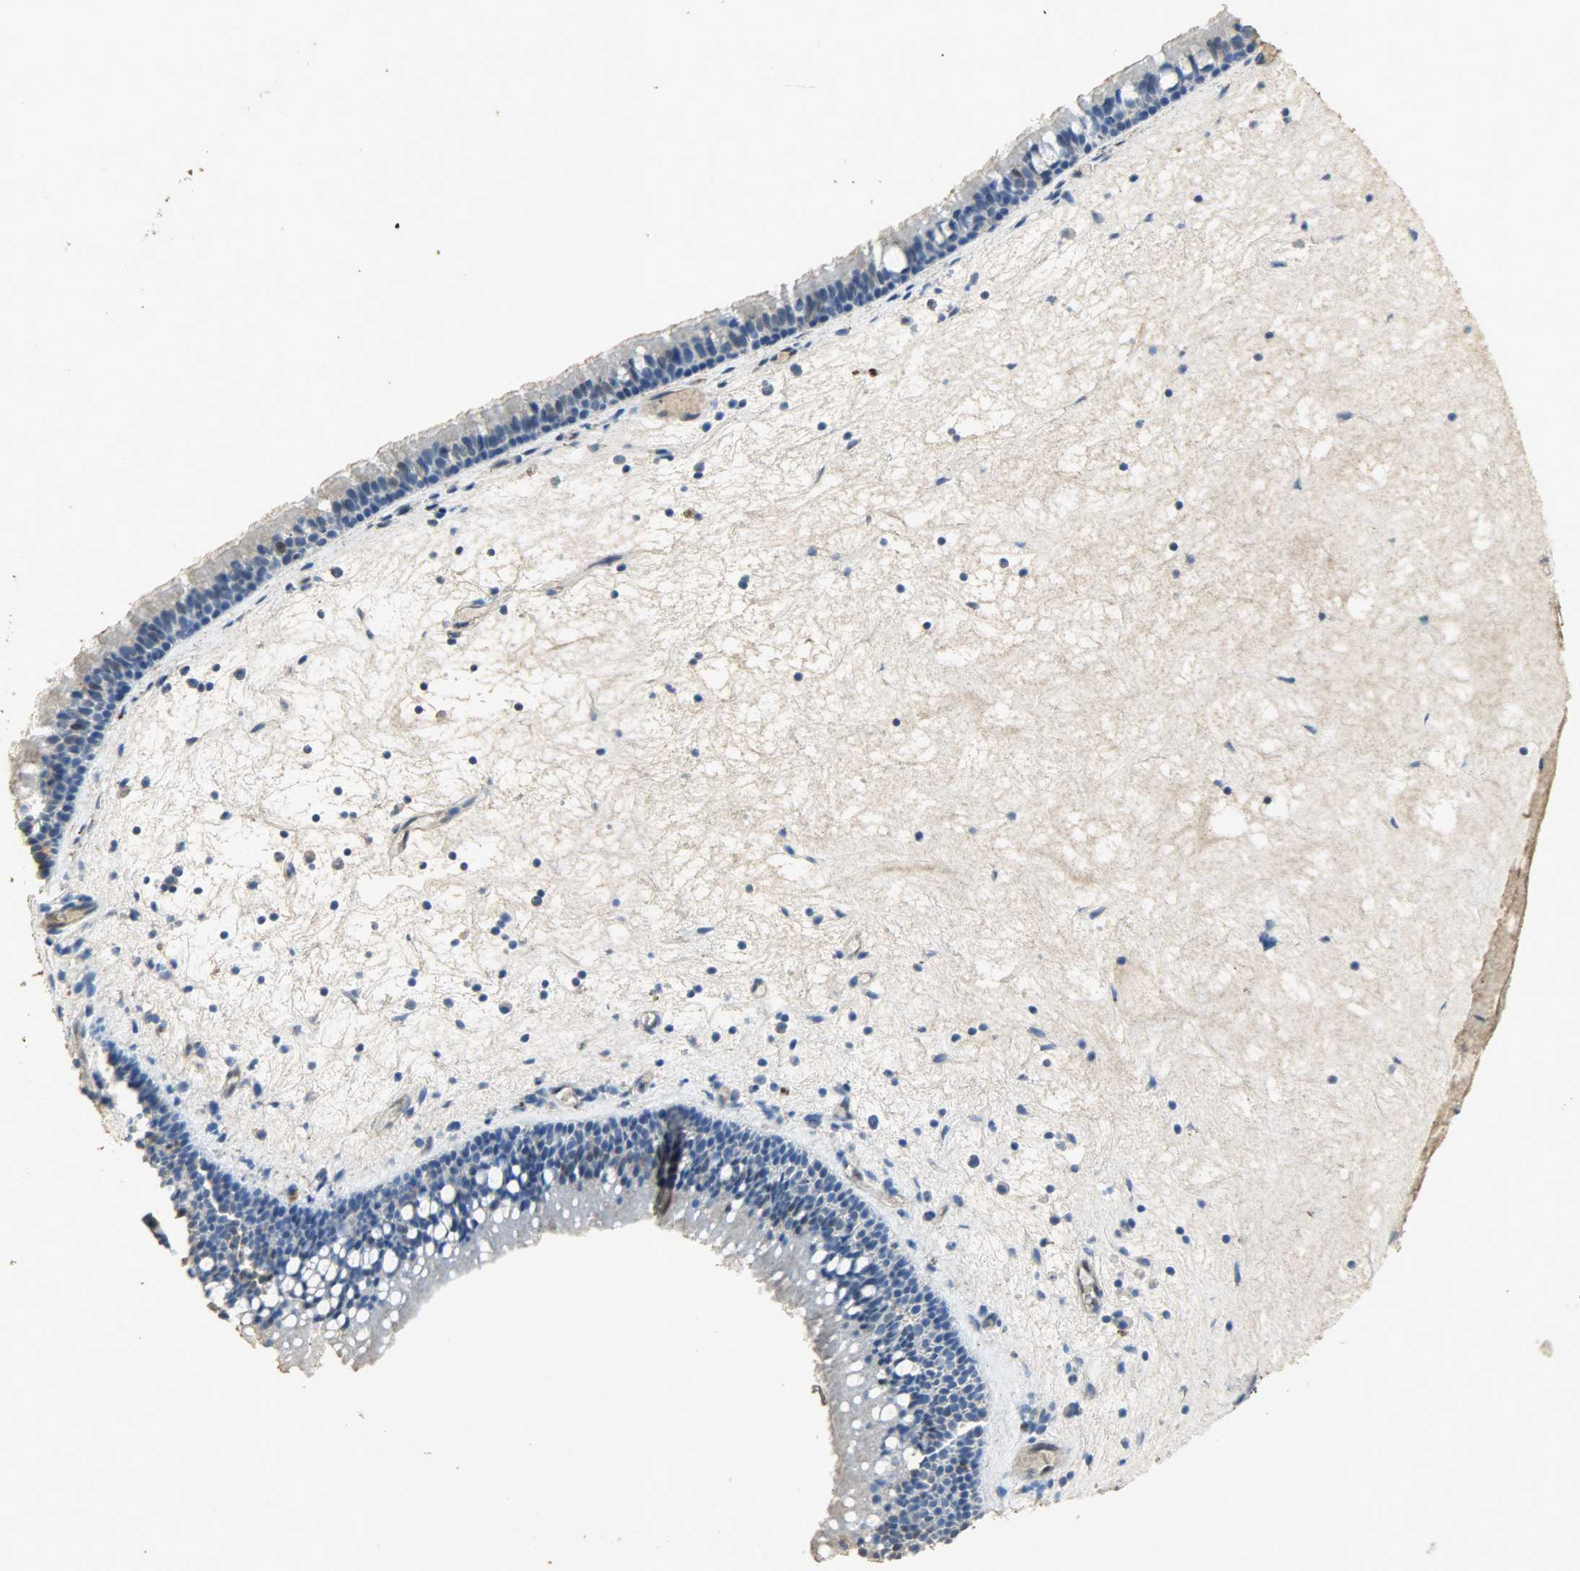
{"staining": {"intensity": "weak", "quantity": "25%-75%", "location": "cytoplasmic/membranous"}, "tissue": "nasopharynx", "cell_type": "Respiratory epithelial cells", "image_type": "normal", "snomed": [{"axis": "morphology", "description": "Normal tissue, NOS"}, {"axis": "topography", "description": "Nasopharynx"}], "caption": "Protein expression by immunohistochemistry (IHC) reveals weak cytoplasmic/membranous expression in about 25%-75% of respiratory epithelial cells in unremarkable nasopharynx. (IHC, brightfield microscopy, high magnification).", "gene": "ASB9", "patient": {"sex": "female", "age": 78}}